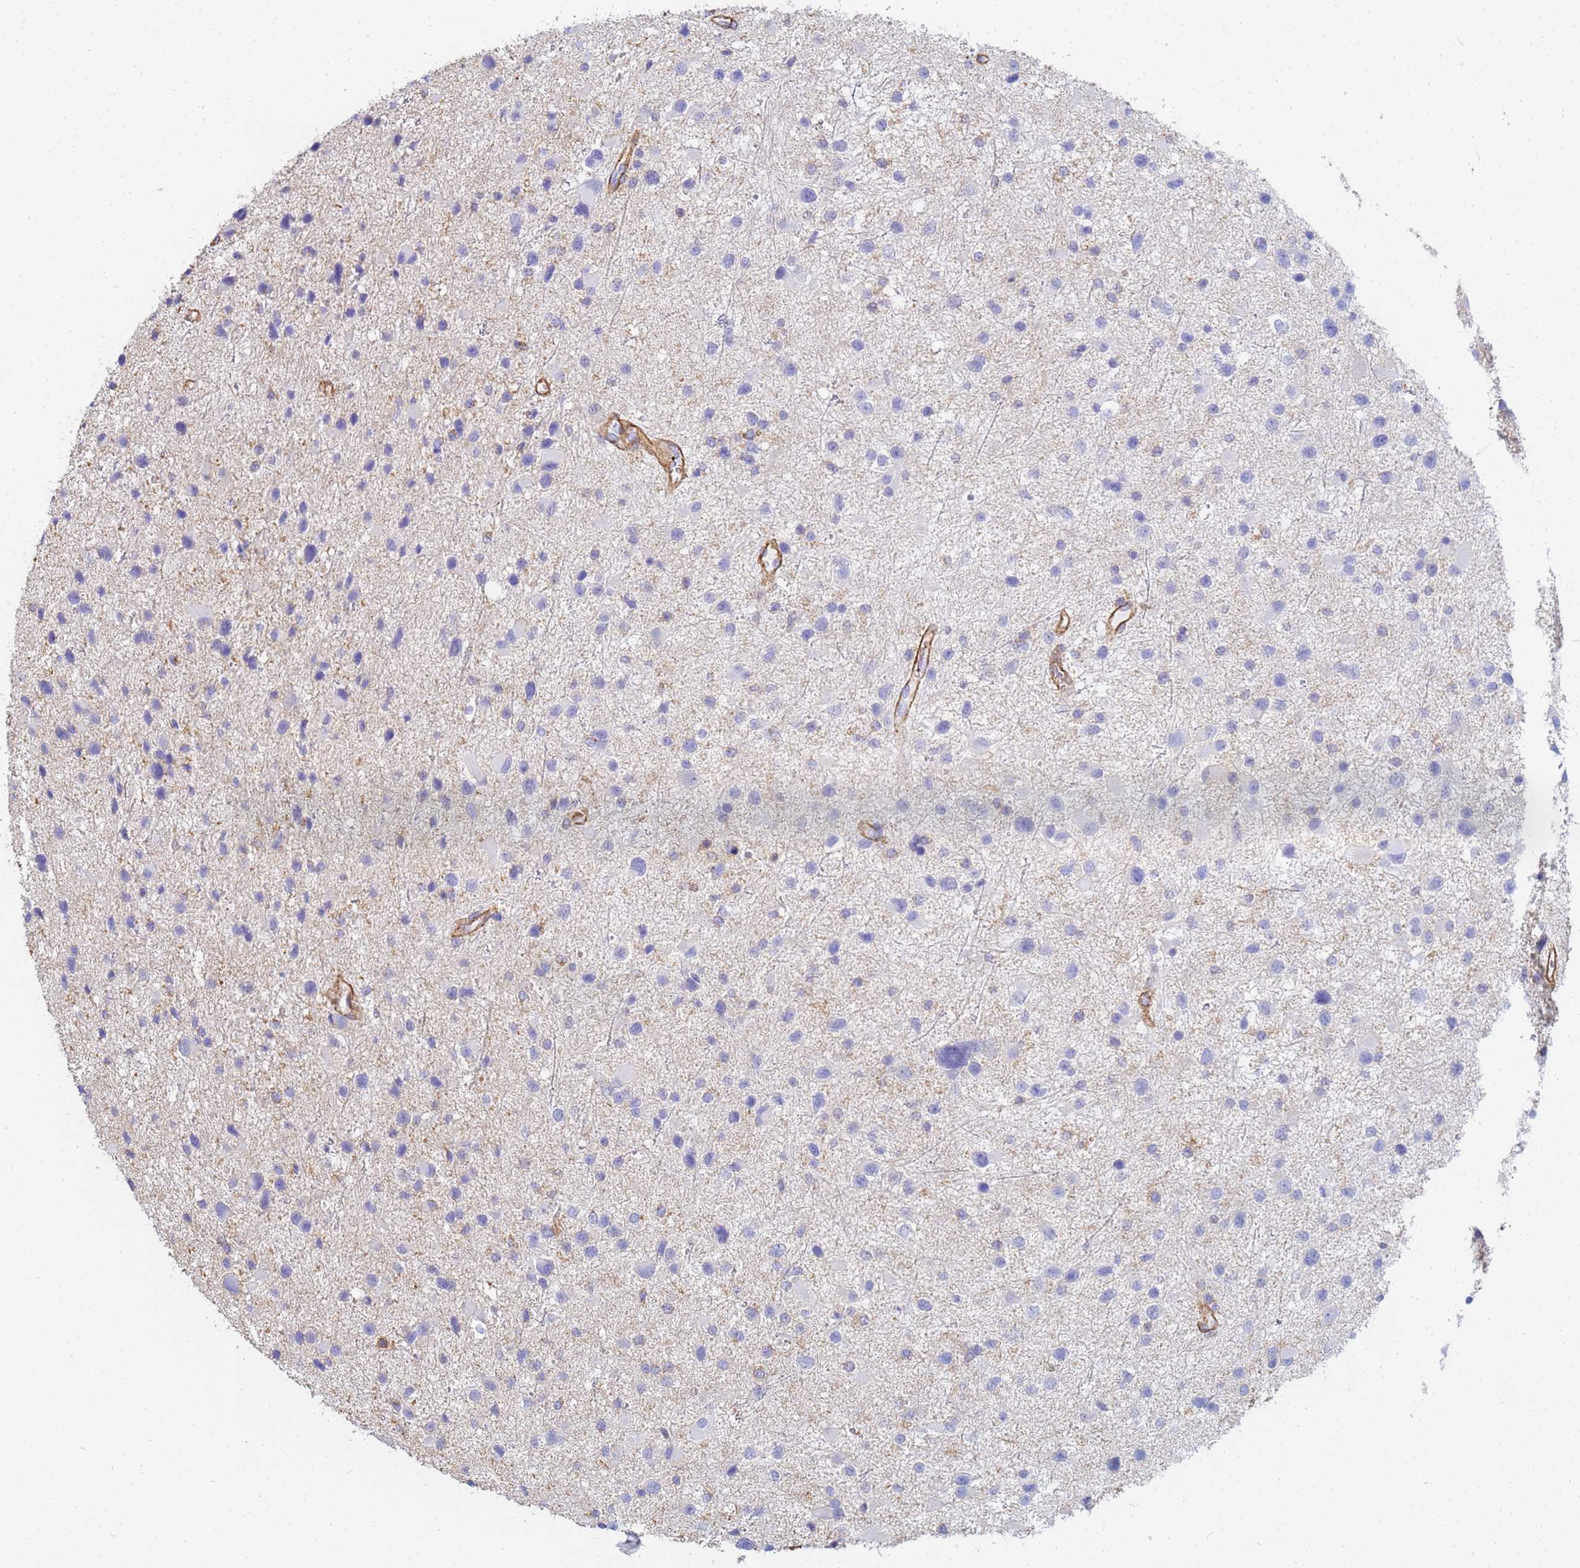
{"staining": {"intensity": "negative", "quantity": "none", "location": "none"}, "tissue": "glioma", "cell_type": "Tumor cells", "image_type": "cancer", "snomed": [{"axis": "morphology", "description": "Glioma, malignant, Low grade"}, {"axis": "topography", "description": "Brain"}], "caption": "This histopathology image is of low-grade glioma (malignant) stained with immunohistochemistry (IHC) to label a protein in brown with the nuclei are counter-stained blue. There is no staining in tumor cells.", "gene": "TPM1", "patient": {"sex": "female", "age": 32}}